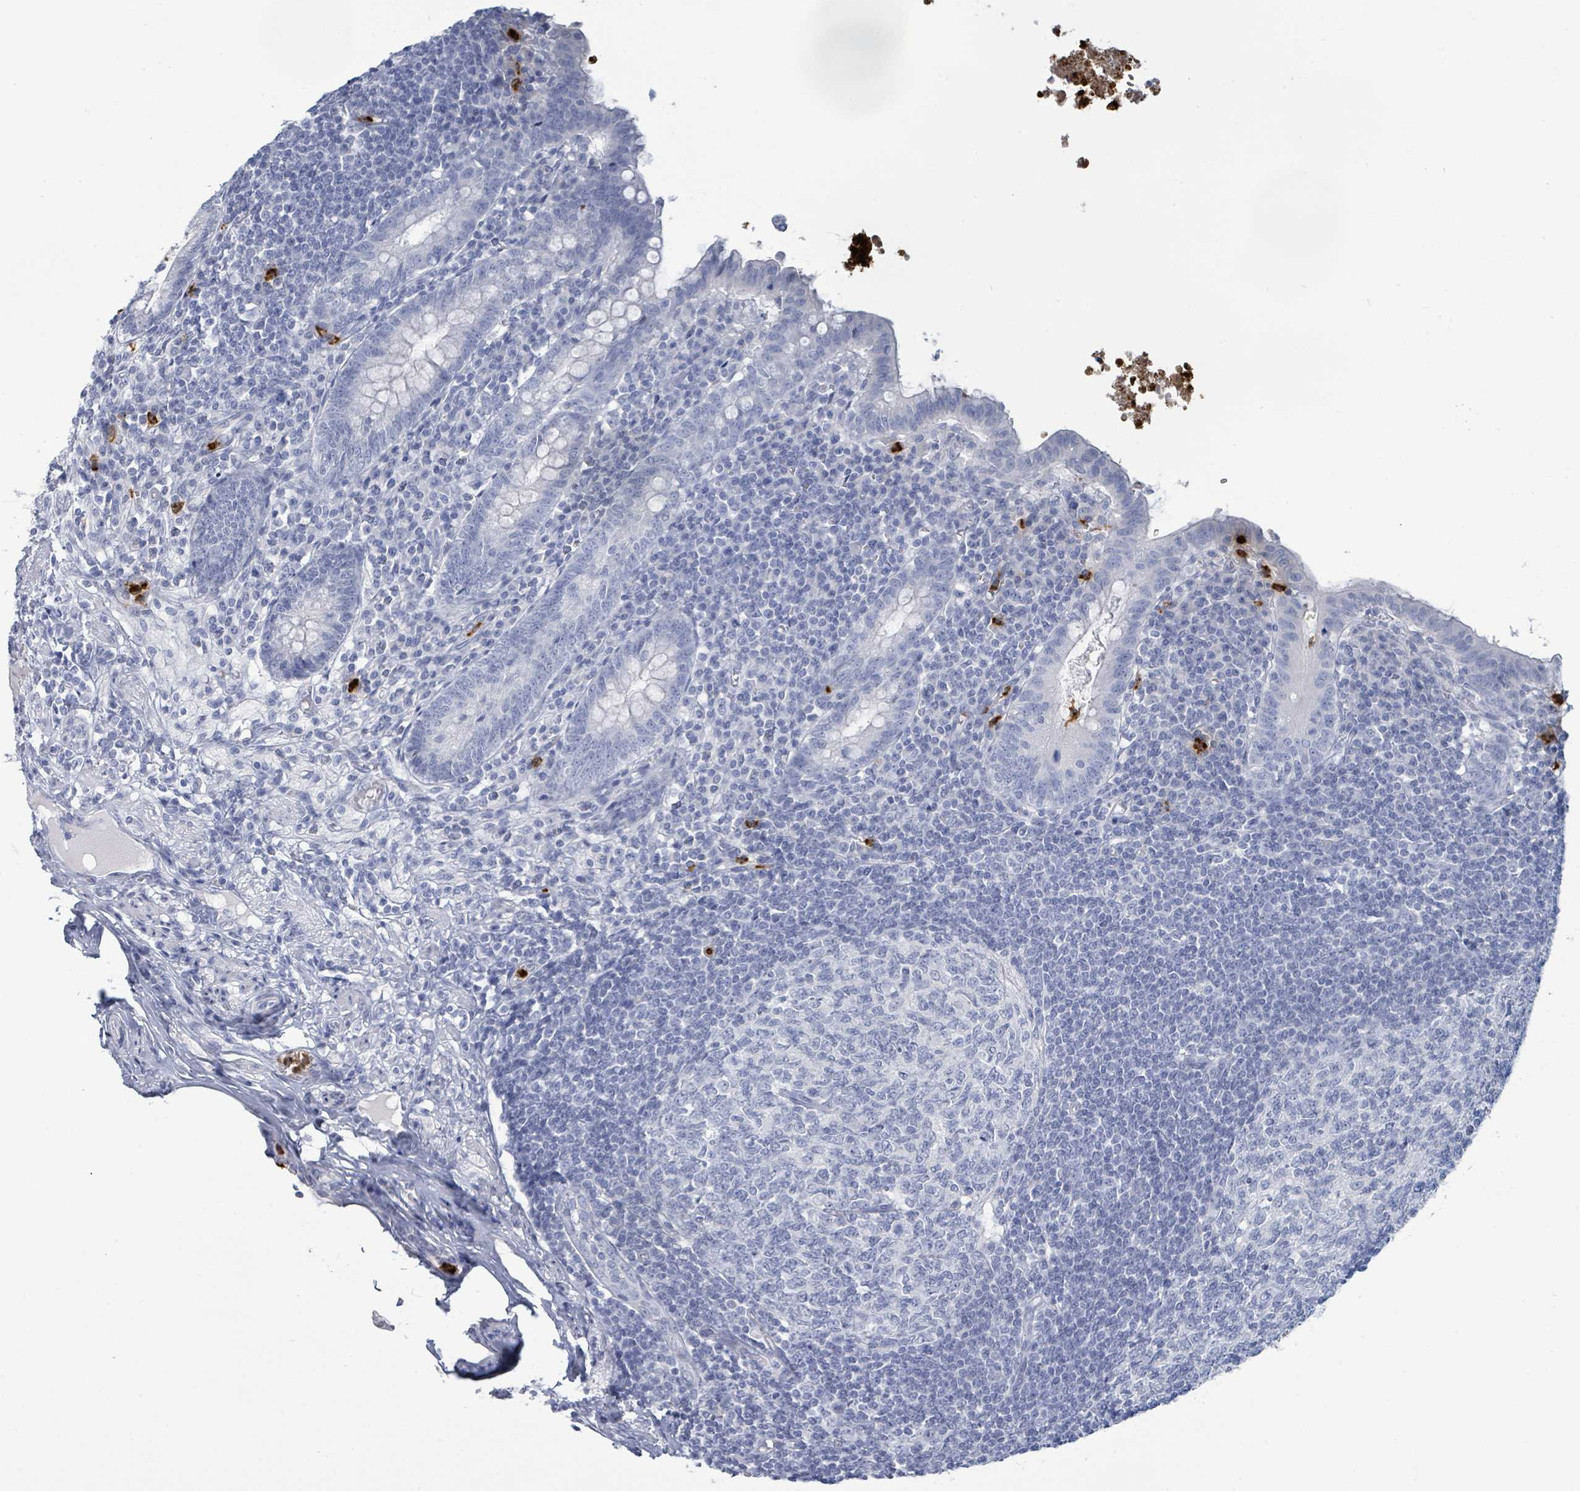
{"staining": {"intensity": "negative", "quantity": "none", "location": "none"}, "tissue": "appendix", "cell_type": "Glandular cells", "image_type": "normal", "snomed": [{"axis": "morphology", "description": "Normal tissue, NOS"}, {"axis": "topography", "description": "Appendix"}], "caption": "IHC histopathology image of unremarkable appendix stained for a protein (brown), which shows no staining in glandular cells. The staining was performed using DAB (3,3'-diaminobenzidine) to visualize the protein expression in brown, while the nuclei were stained in blue with hematoxylin (Magnification: 20x).", "gene": "DEFA4", "patient": {"sex": "male", "age": 83}}